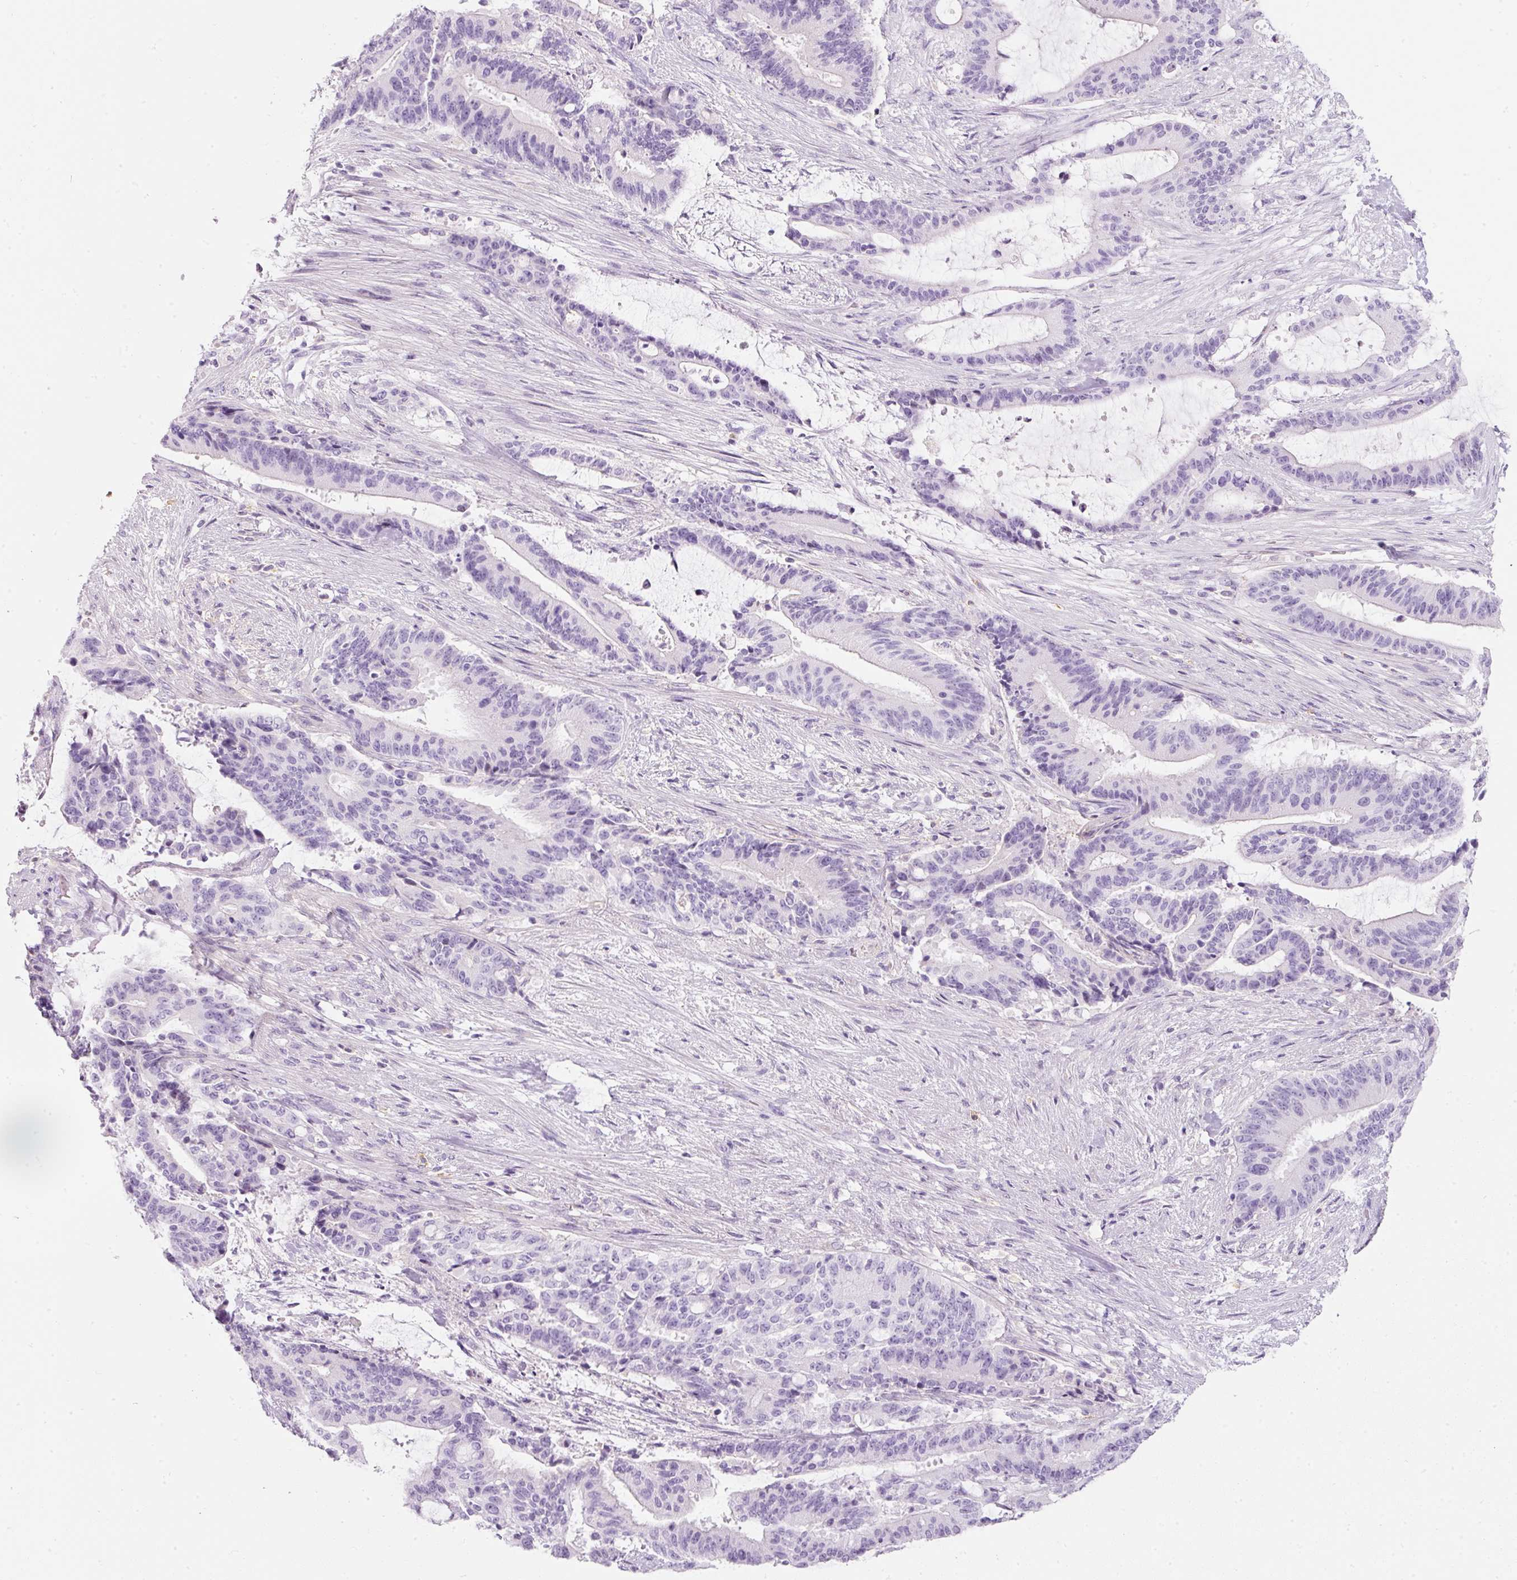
{"staining": {"intensity": "negative", "quantity": "none", "location": "none"}, "tissue": "liver cancer", "cell_type": "Tumor cells", "image_type": "cancer", "snomed": [{"axis": "morphology", "description": "Normal tissue, NOS"}, {"axis": "morphology", "description": "Cholangiocarcinoma"}, {"axis": "topography", "description": "Liver"}, {"axis": "topography", "description": "Peripheral nerve tissue"}], "caption": "This is a photomicrograph of immunohistochemistry staining of liver cancer, which shows no positivity in tumor cells.", "gene": "DNM1", "patient": {"sex": "female", "age": 73}}